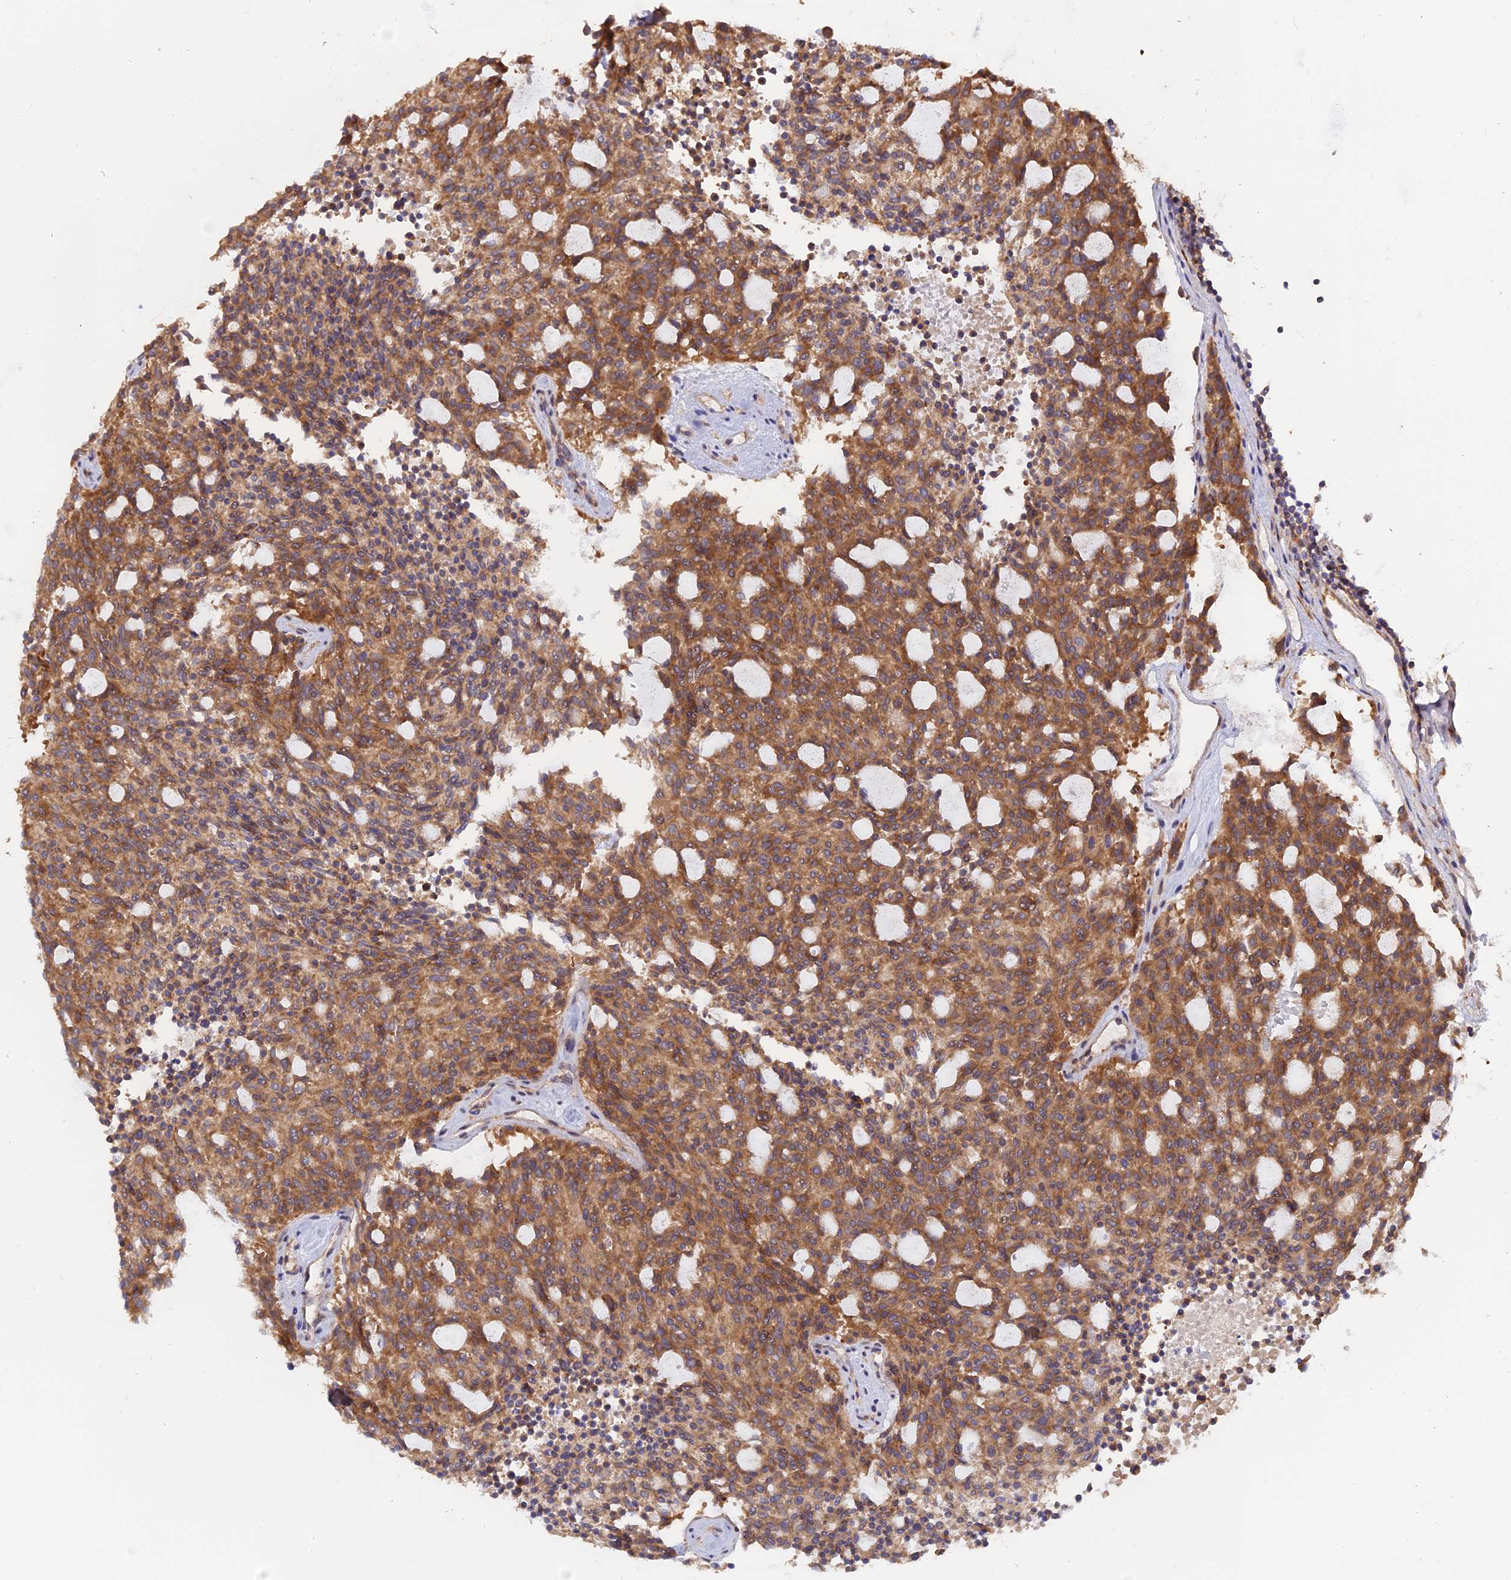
{"staining": {"intensity": "moderate", "quantity": ">75%", "location": "cytoplasmic/membranous"}, "tissue": "carcinoid", "cell_type": "Tumor cells", "image_type": "cancer", "snomed": [{"axis": "morphology", "description": "Carcinoid, malignant, NOS"}, {"axis": "topography", "description": "Pancreas"}], "caption": "A brown stain highlights moderate cytoplasmic/membranous staining of a protein in human carcinoid tumor cells. Nuclei are stained in blue.", "gene": "IL21R", "patient": {"sex": "female", "age": 54}}